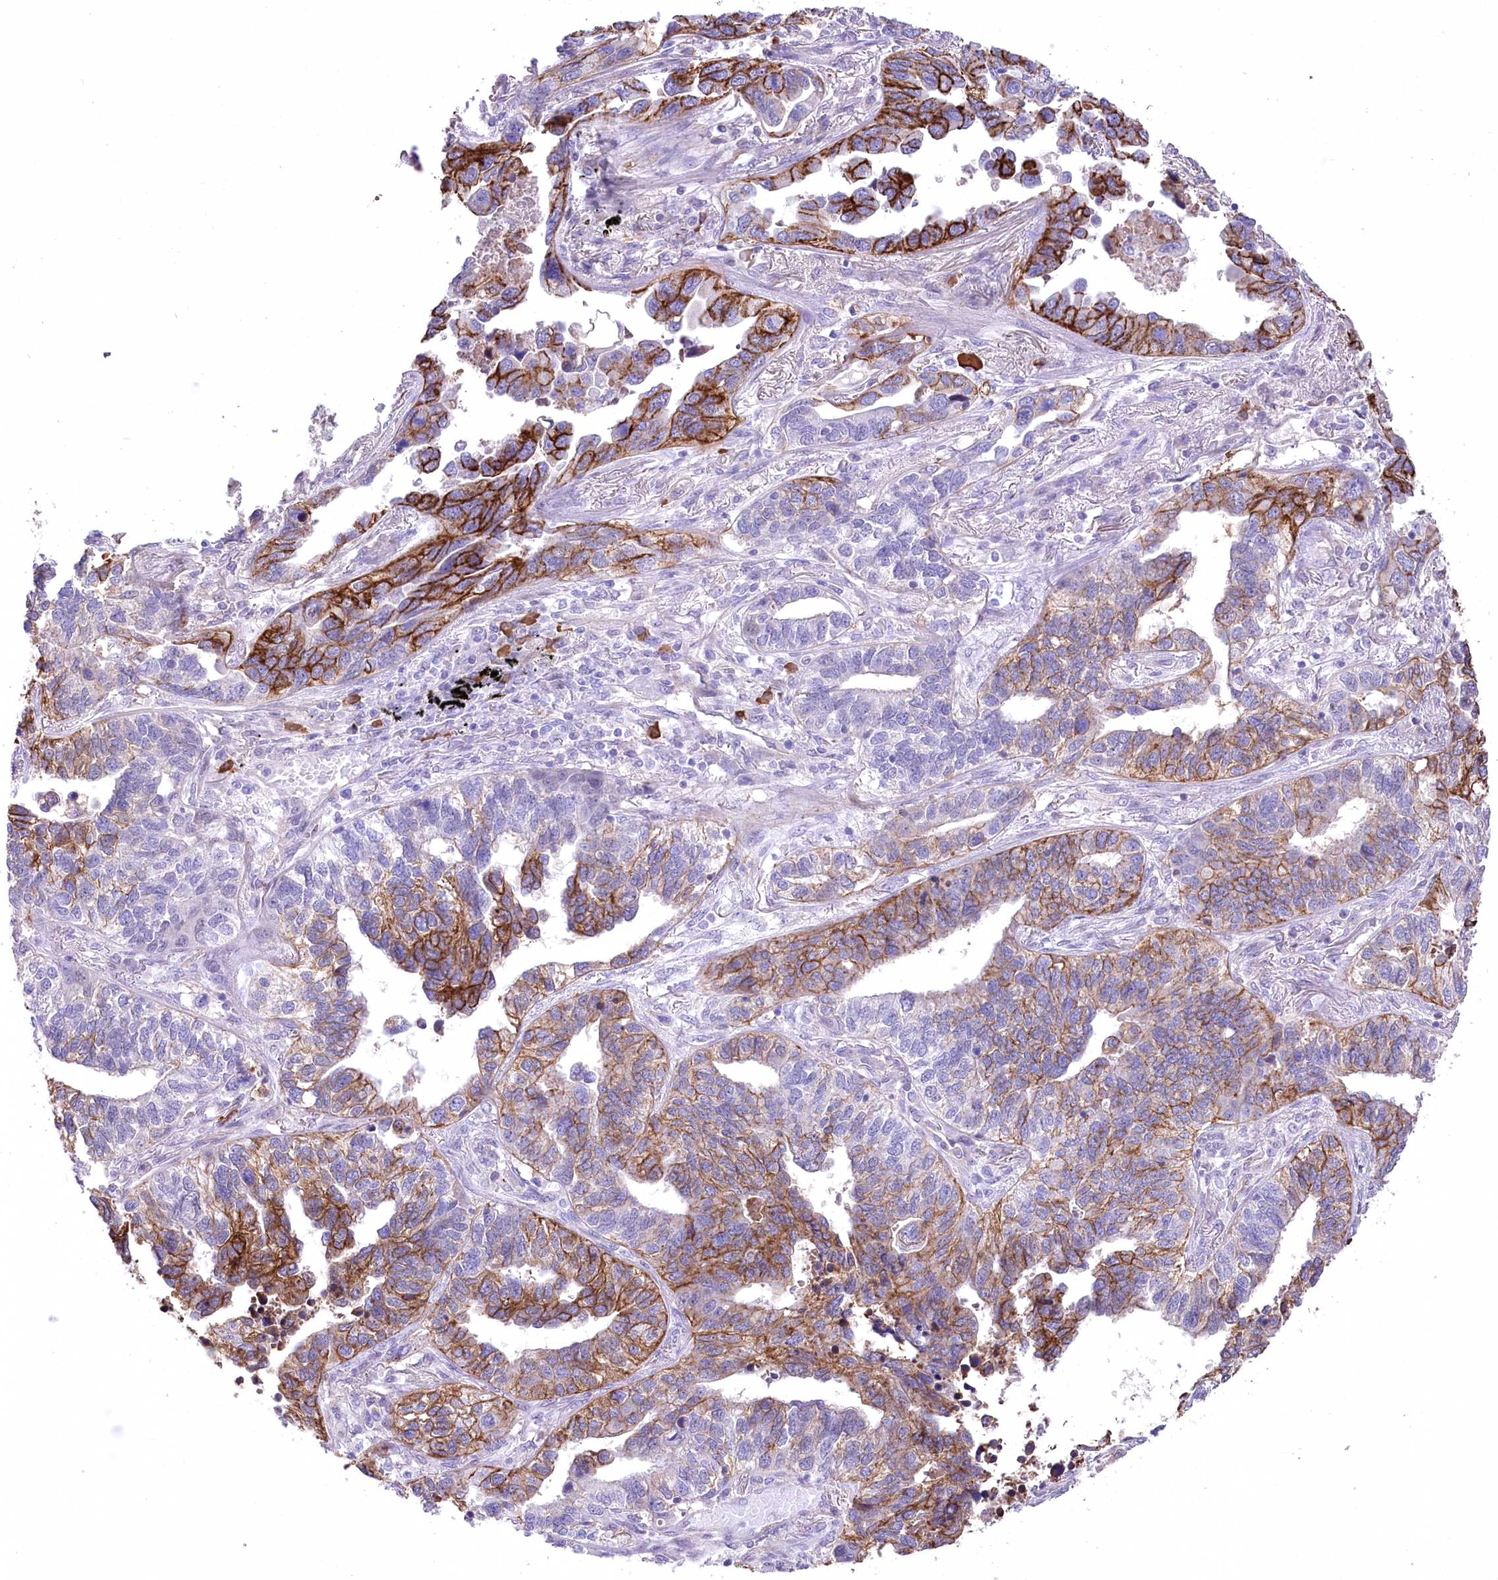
{"staining": {"intensity": "strong", "quantity": "25%-75%", "location": "cytoplasmic/membranous"}, "tissue": "lung cancer", "cell_type": "Tumor cells", "image_type": "cancer", "snomed": [{"axis": "morphology", "description": "Adenocarcinoma, NOS"}, {"axis": "topography", "description": "Lung"}], "caption": "Immunohistochemistry of human adenocarcinoma (lung) demonstrates high levels of strong cytoplasmic/membranous staining in about 25%-75% of tumor cells.", "gene": "CEP164", "patient": {"sex": "male", "age": 67}}